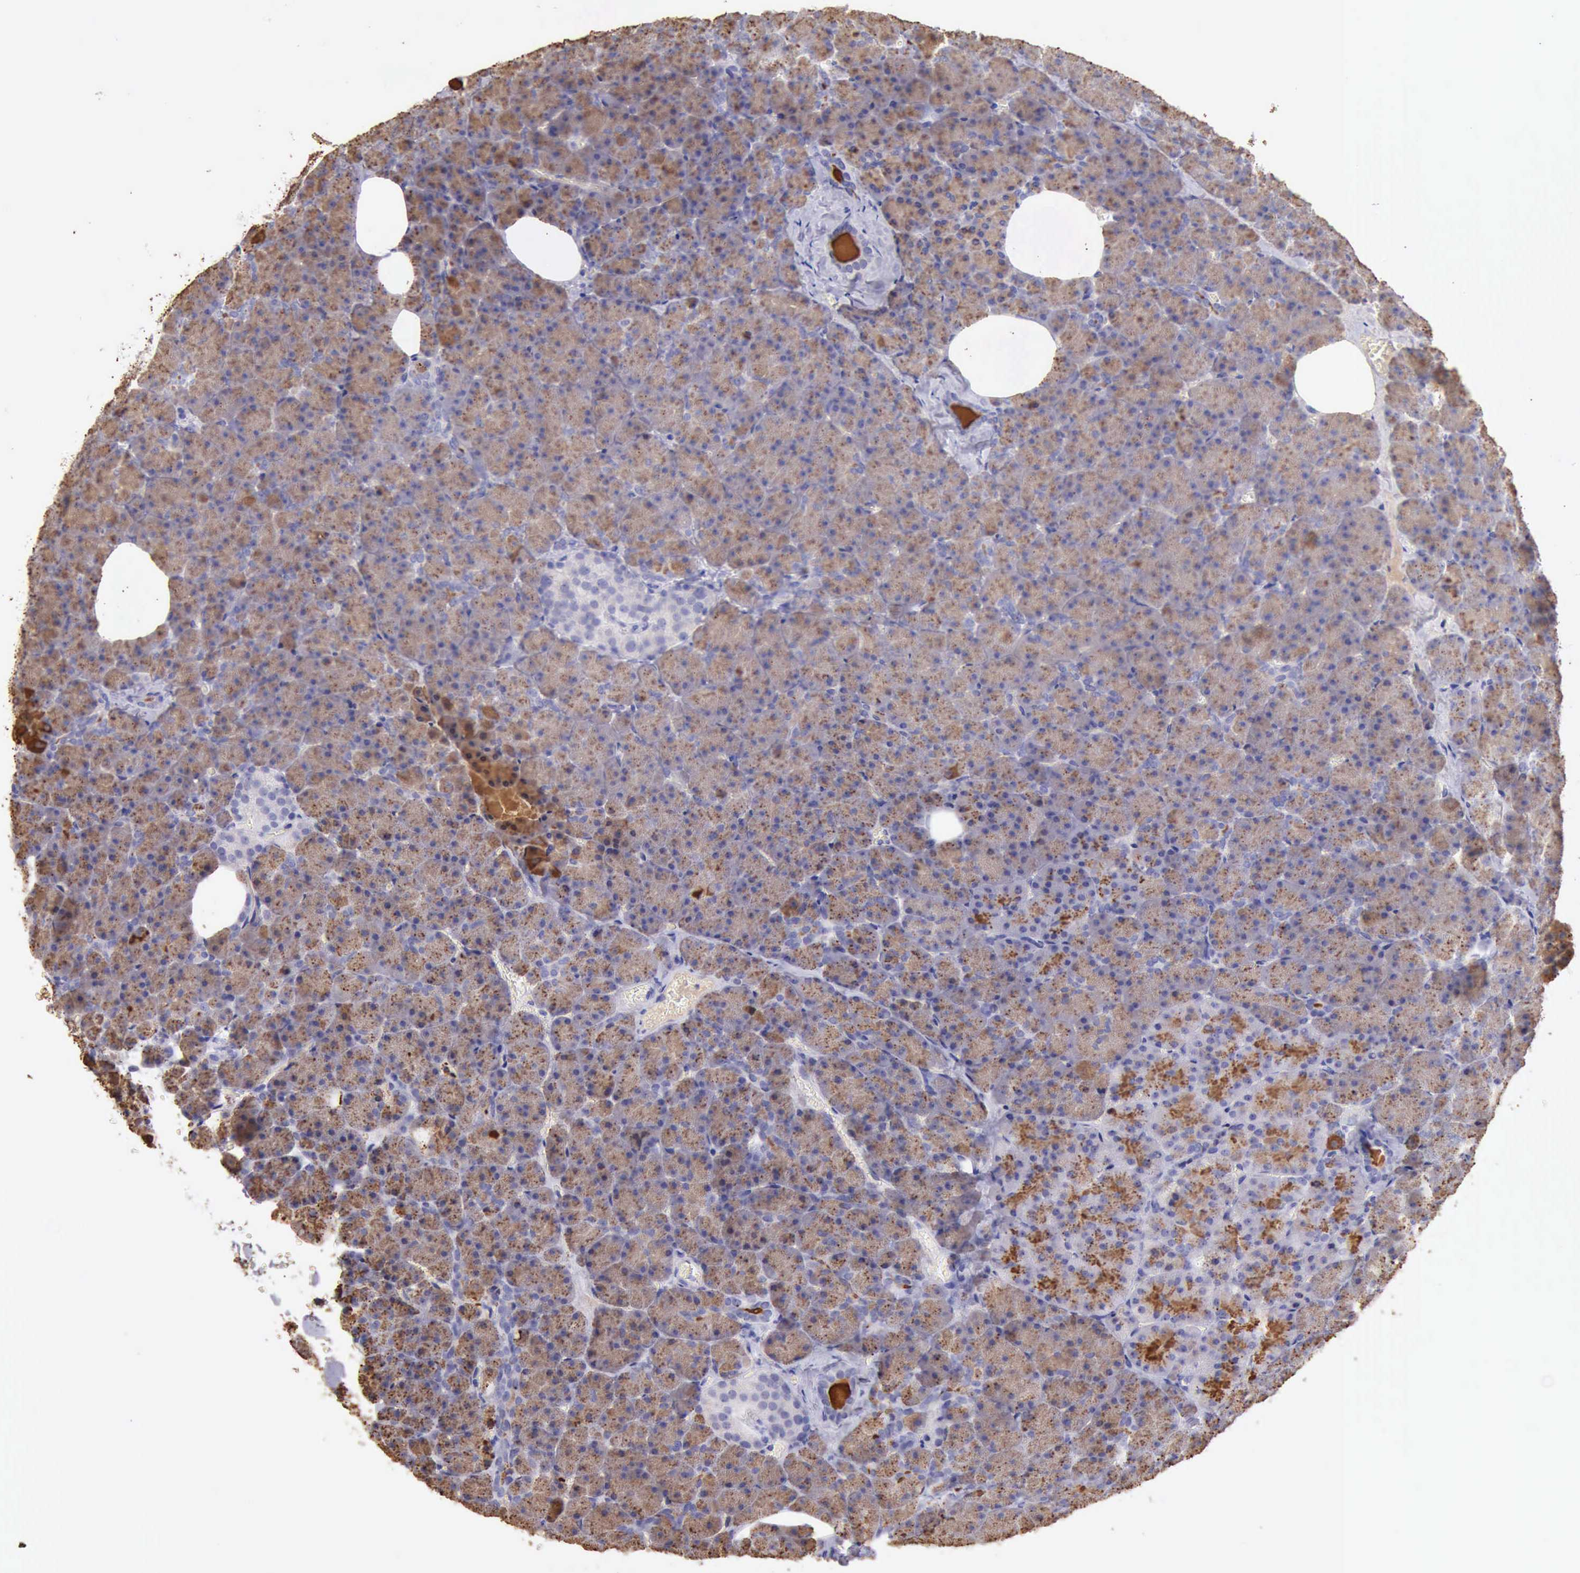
{"staining": {"intensity": "moderate", "quantity": ">75%", "location": "cytoplasmic/membranous"}, "tissue": "pancreas", "cell_type": "Exocrine glandular cells", "image_type": "normal", "snomed": [{"axis": "morphology", "description": "Normal tissue, NOS"}, {"axis": "topography", "description": "Pancreas"}], "caption": "Human pancreas stained for a protein (brown) displays moderate cytoplasmic/membranous positive staining in approximately >75% of exocrine glandular cells.", "gene": "LRFN5", "patient": {"sex": "female", "age": 35}}